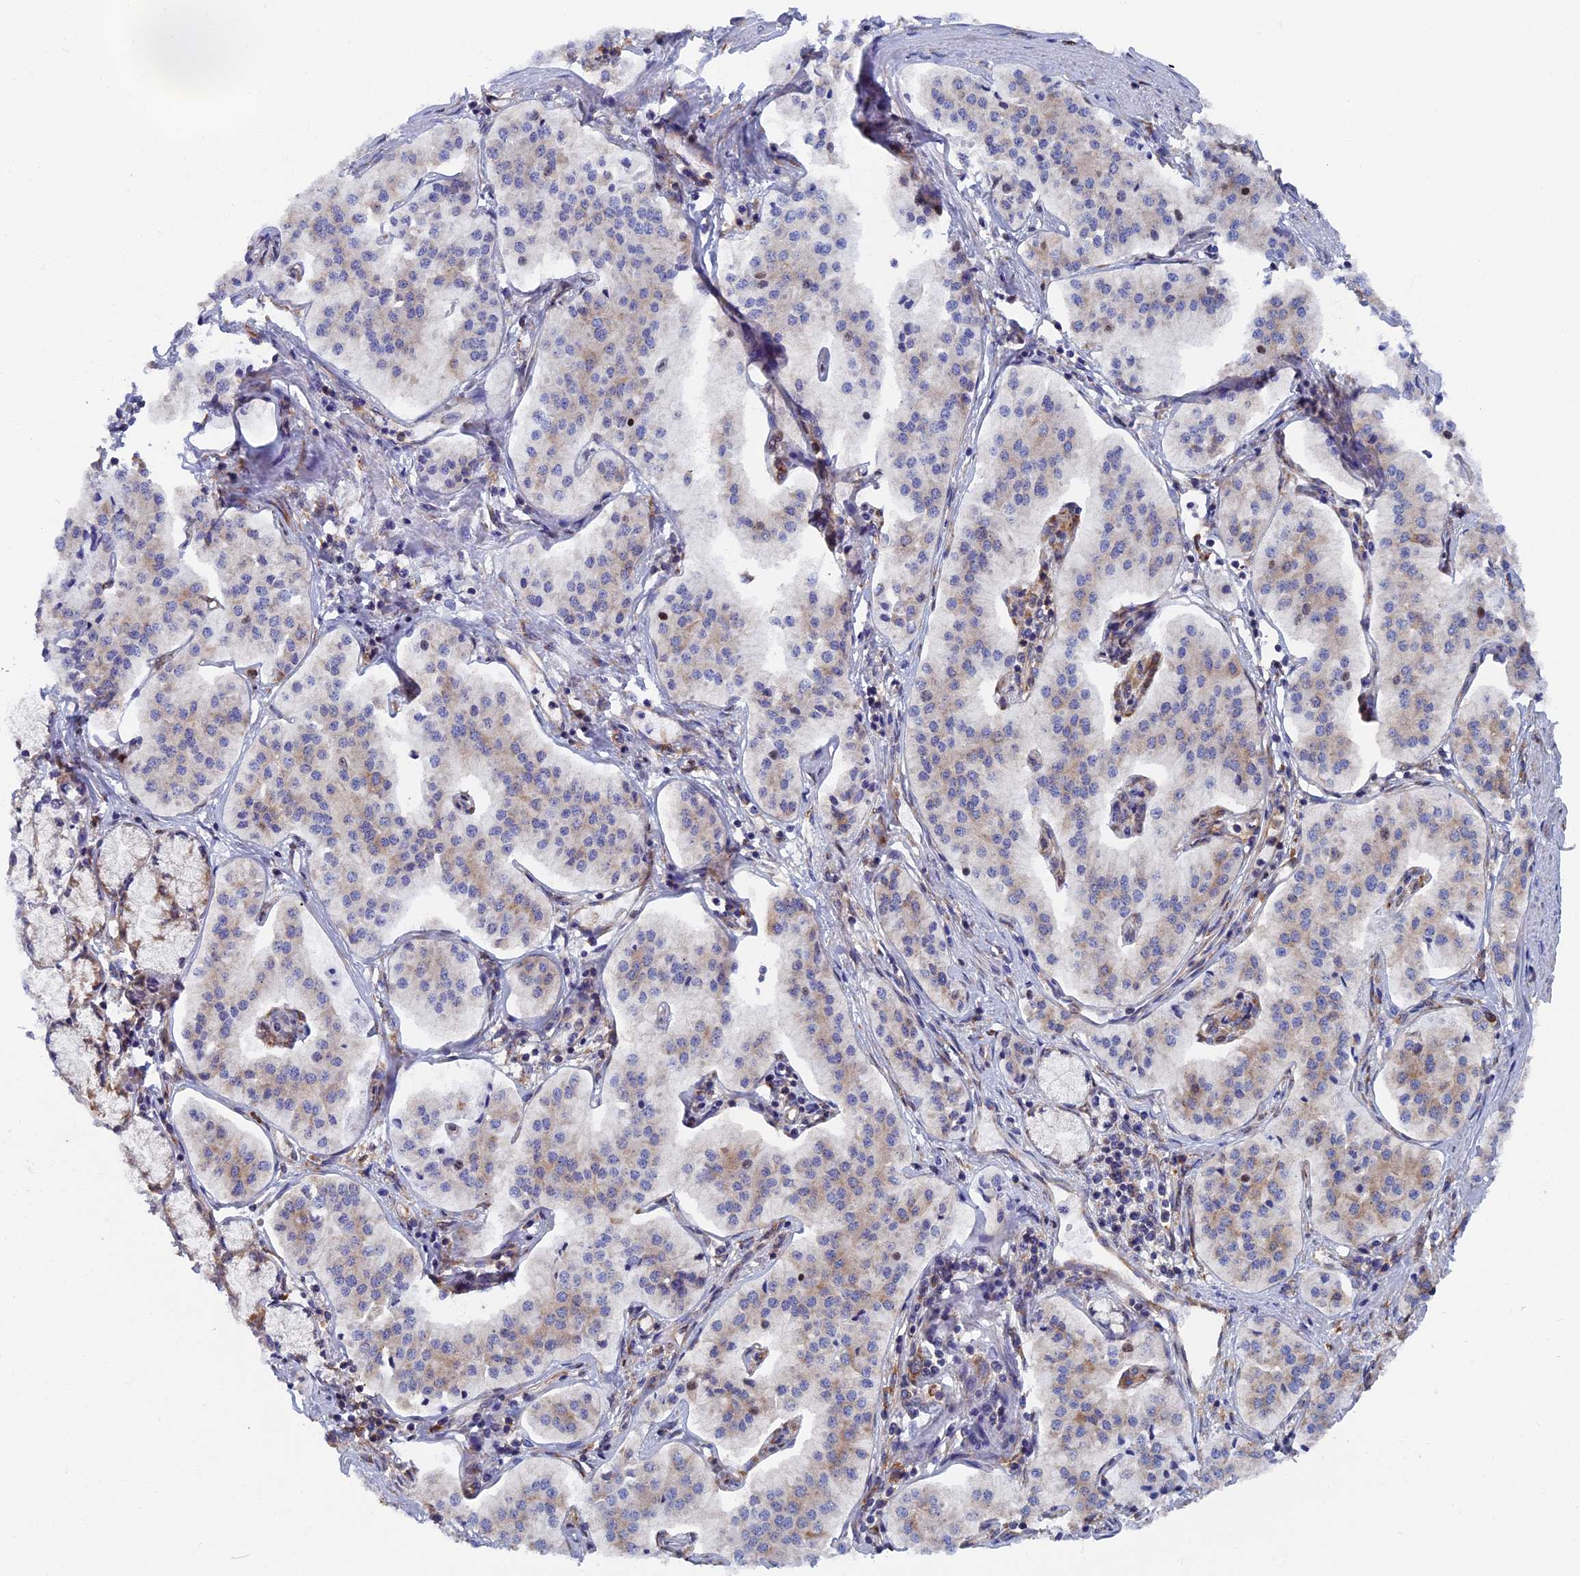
{"staining": {"intensity": "weak", "quantity": "25%-75%", "location": "cytoplasmic/membranous"}, "tissue": "pancreatic cancer", "cell_type": "Tumor cells", "image_type": "cancer", "snomed": [{"axis": "morphology", "description": "Adenocarcinoma, NOS"}, {"axis": "topography", "description": "Pancreas"}], "caption": "Tumor cells reveal low levels of weak cytoplasmic/membranous staining in approximately 25%-75% of cells in human pancreatic cancer. The staining is performed using DAB brown chromogen to label protein expression. The nuclei are counter-stained blue using hematoxylin.", "gene": "YBX1", "patient": {"sex": "female", "age": 50}}